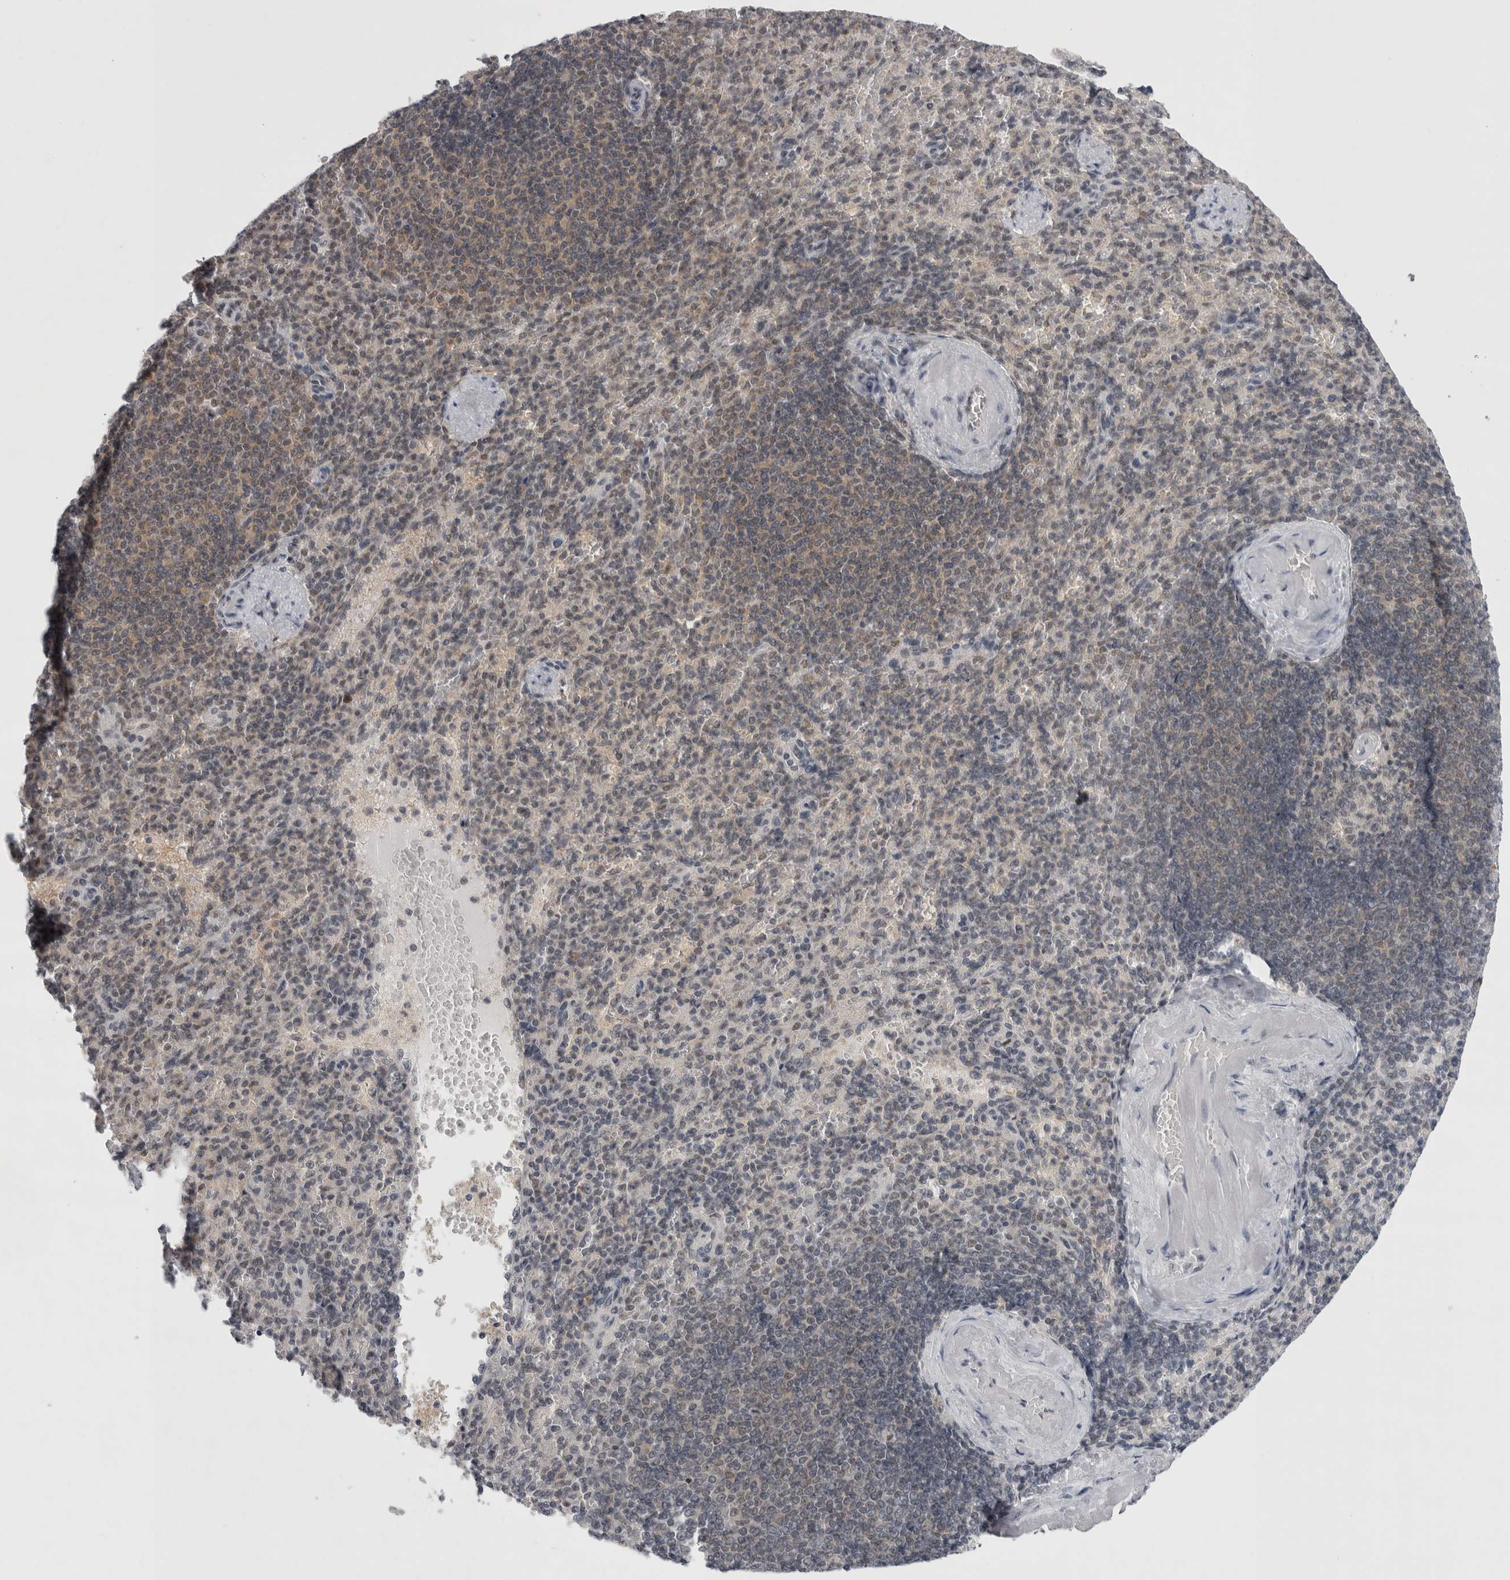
{"staining": {"intensity": "negative", "quantity": "none", "location": "none"}, "tissue": "spleen", "cell_type": "Cells in red pulp", "image_type": "normal", "snomed": [{"axis": "morphology", "description": "Normal tissue, NOS"}, {"axis": "topography", "description": "Spleen"}], "caption": "There is no significant staining in cells in red pulp of spleen.", "gene": "PSMB2", "patient": {"sex": "female", "age": 74}}